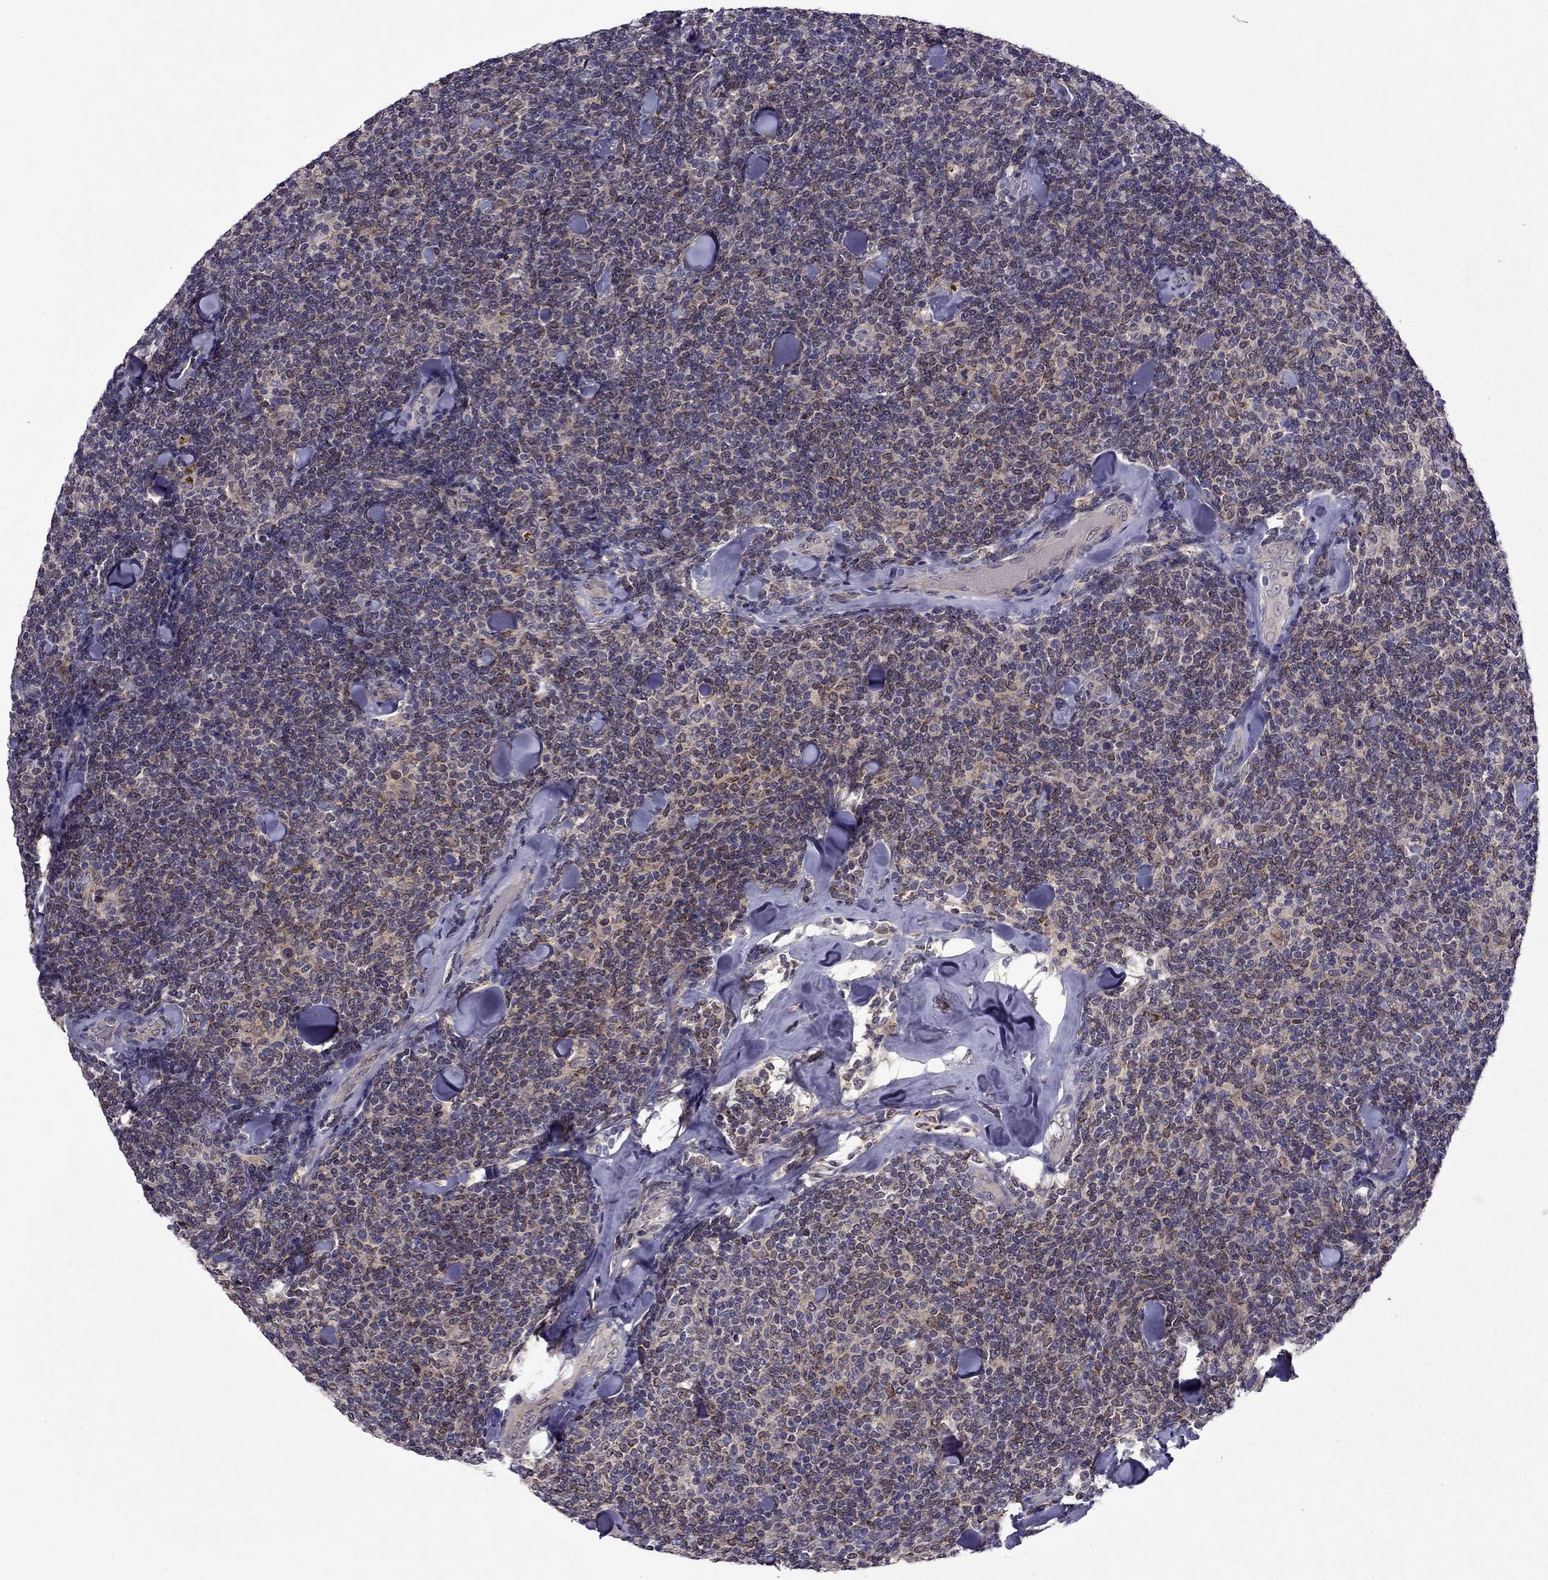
{"staining": {"intensity": "weak", "quantity": ">75%", "location": "cytoplasmic/membranous"}, "tissue": "lymphoma", "cell_type": "Tumor cells", "image_type": "cancer", "snomed": [{"axis": "morphology", "description": "Malignant lymphoma, non-Hodgkin's type, Low grade"}, {"axis": "topography", "description": "Lymph node"}], "caption": "Protein positivity by immunohistochemistry (IHC) reveals weak cytoplasmic/membranous positivity in approximately >75% of tumor cells in lymphoma.", "gene": "CDK5", "patient": {"sex": "female", "age": 56}}